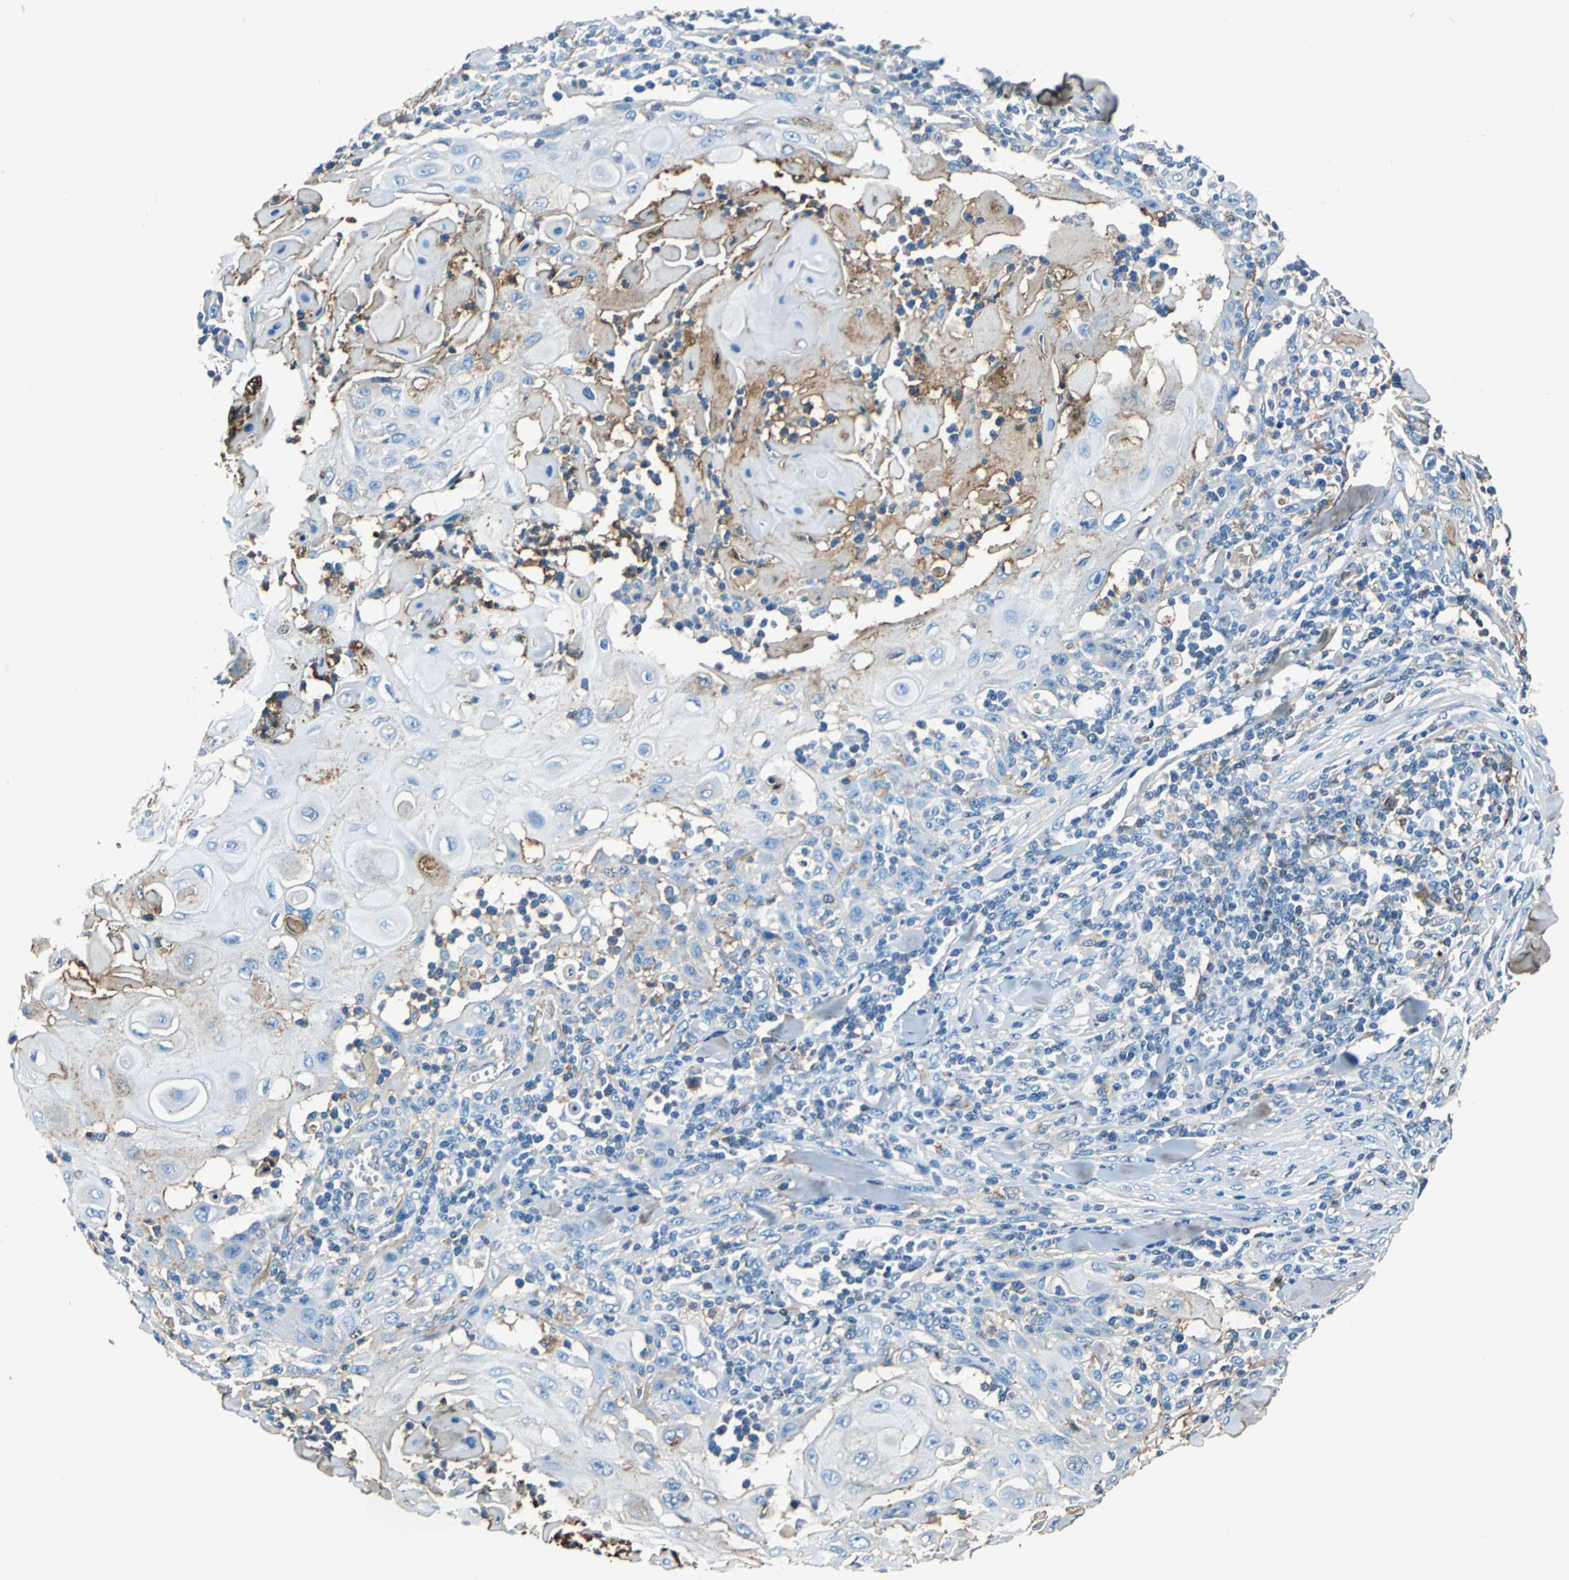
{"staining": {"intensity": "weak", "quantity": "<25%", "location": "cytoplasmic/membranous"}, "tissue": "skin cancer", "cell_type": "Tumor cells", "image_type": "cancer", "snomed": [{"axis": "morphology", "description": "Squamous cell carcinoma, NOS"}, {"axis": "topography", "description": "Skin"}], "caption": "Squamous cell carcinoma (skin) stained for a protein using immunohistochemistry shows no staining tumor cells.", "gene": "ALB", "patient": {"sex": "male", "age": 24}}